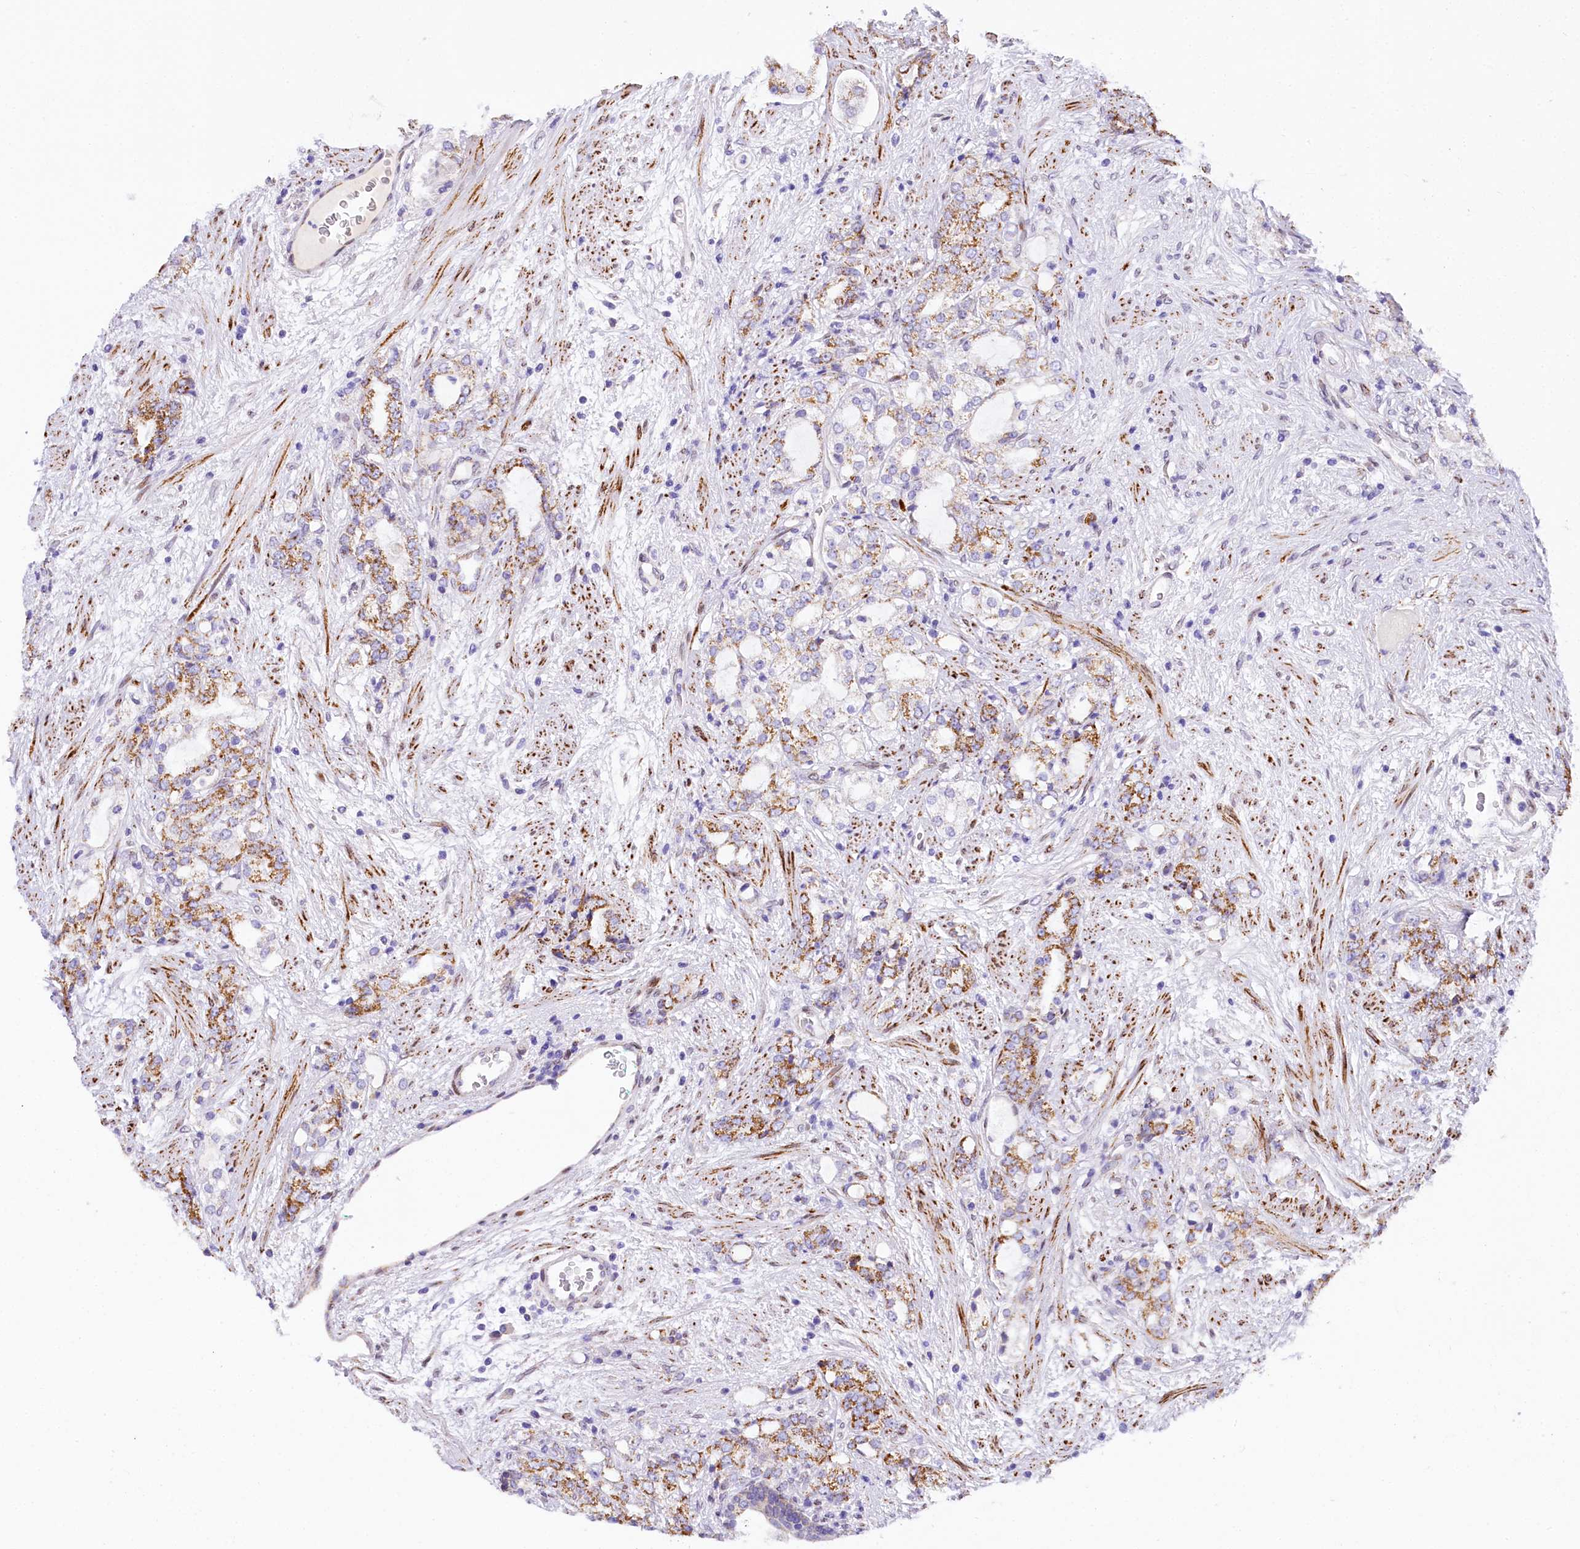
{"staining": {"intensity": "moderate", "quantity": ">75%", "location": "cytoplasmic/membranous"}, "tissue": "prostate cancer", "cell_type": "Tumor cells", "image_type": "cancer", "snomed": [{"axis": "morphology", "description": "Adenocarcinoma, High grade"}, {"axis": "topography", "description": "Prostate"}], "caption": "Protein analysis of prostate adenocarcinoma (high-grade) tissue exhibits moderate cytoplasmic/membranous staining in about >75% of tumor cells. The staining is performed using DAB (3,3'-diaminobenzidine) brown chromogen to label protein expression. The nuclei are counter-stained blue using hematoxylin.", "gene": "PPIP5K2", "patient": {"sex": "male", "age": 64}}